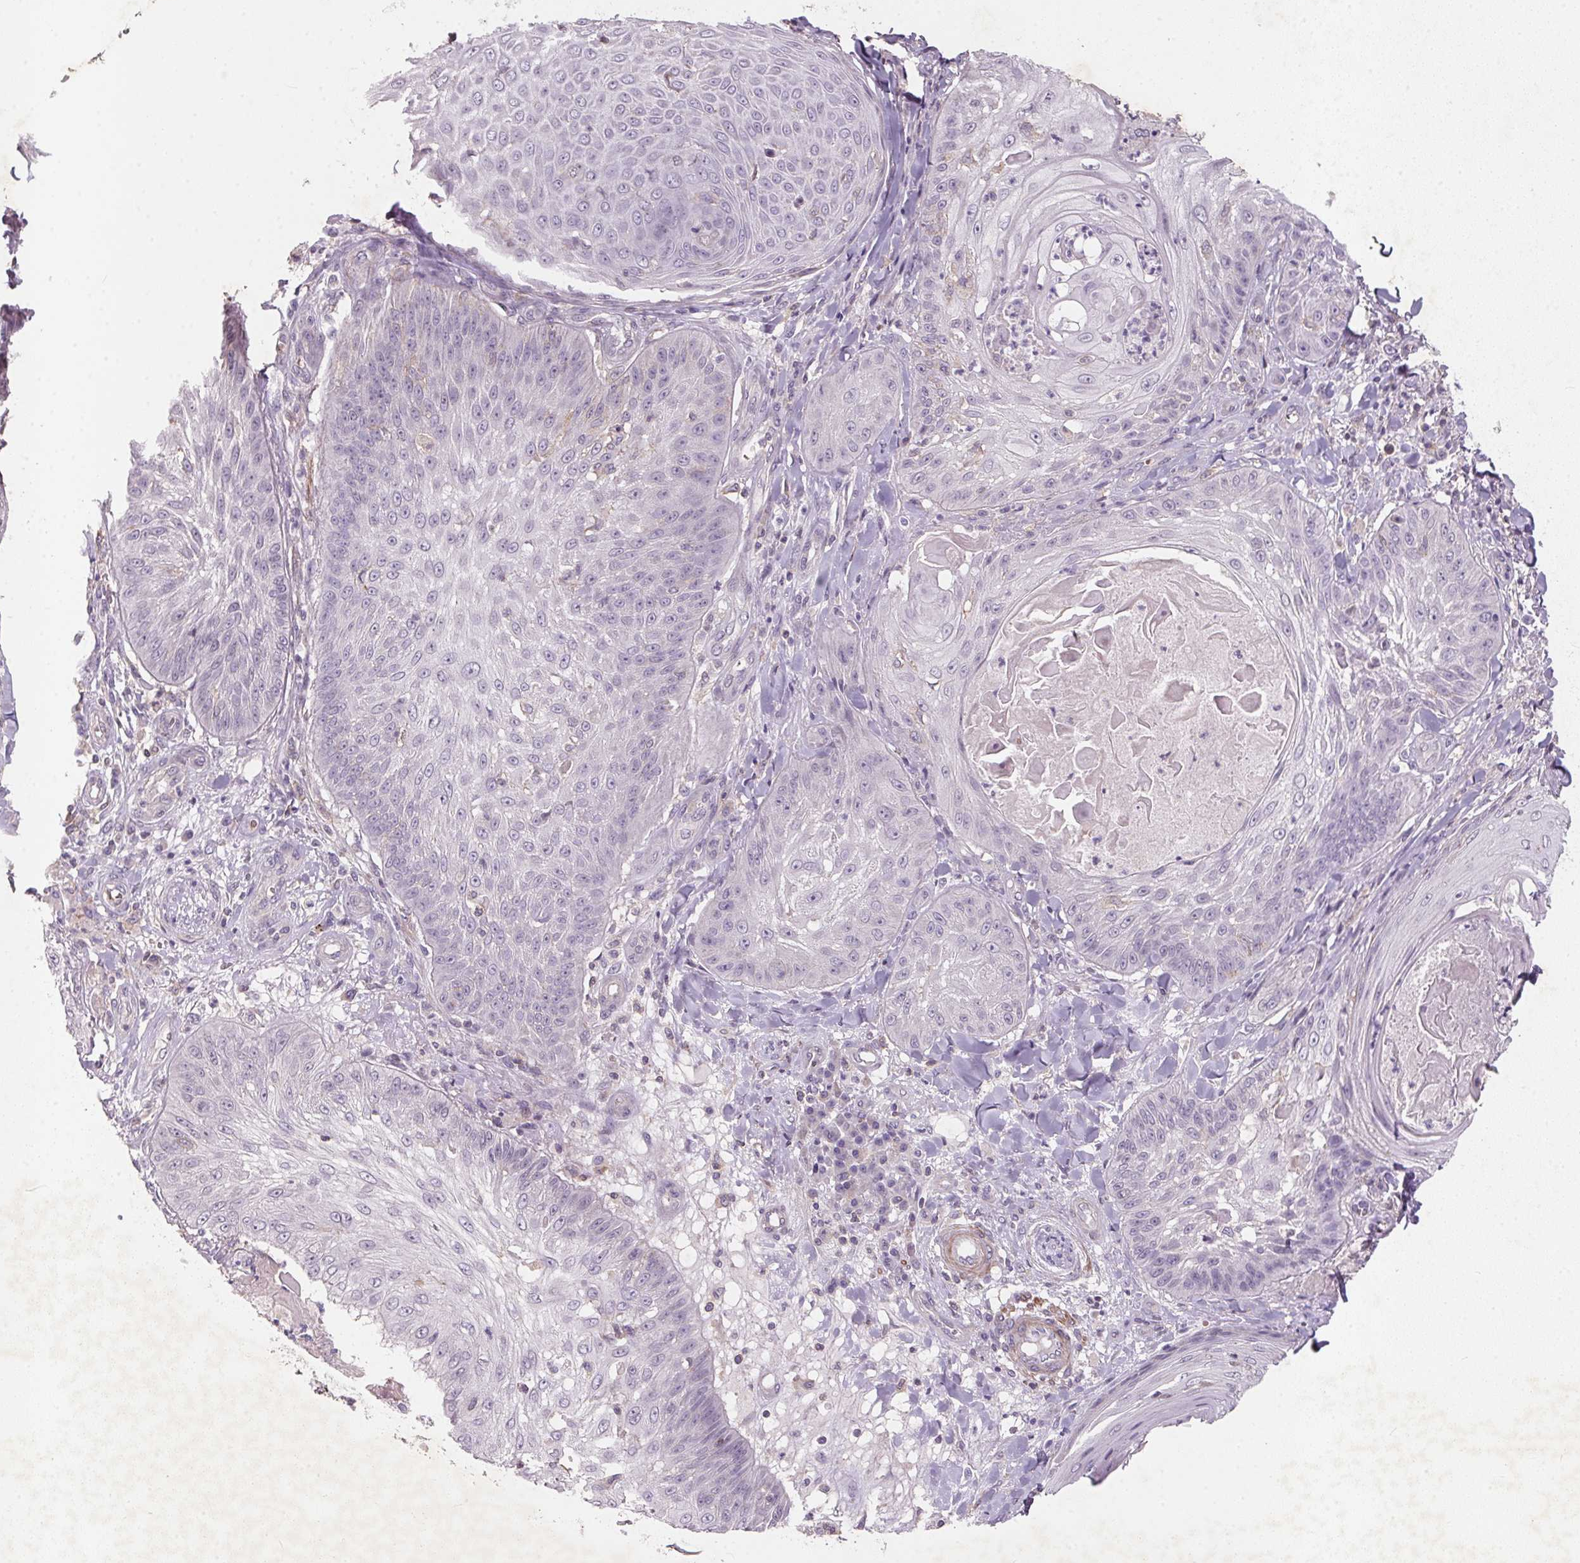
{"staining": {"intensity": "negative", "quantity": "none", "location": "none"}, "tissue": "skin cancer", "cell_type": "Tumor cells", "image_type": "cancer", "snomed": [{"axis": "morphology", "description": "Squamous cell carcinoma, NOS"}, {"axis": "topography", "description": "Skin"}], "caption": "Tumor cells are negative for protein expression in human skin cancer.", "gene": "KCNK15", "patient": {"sex": "male", "age": 70}}